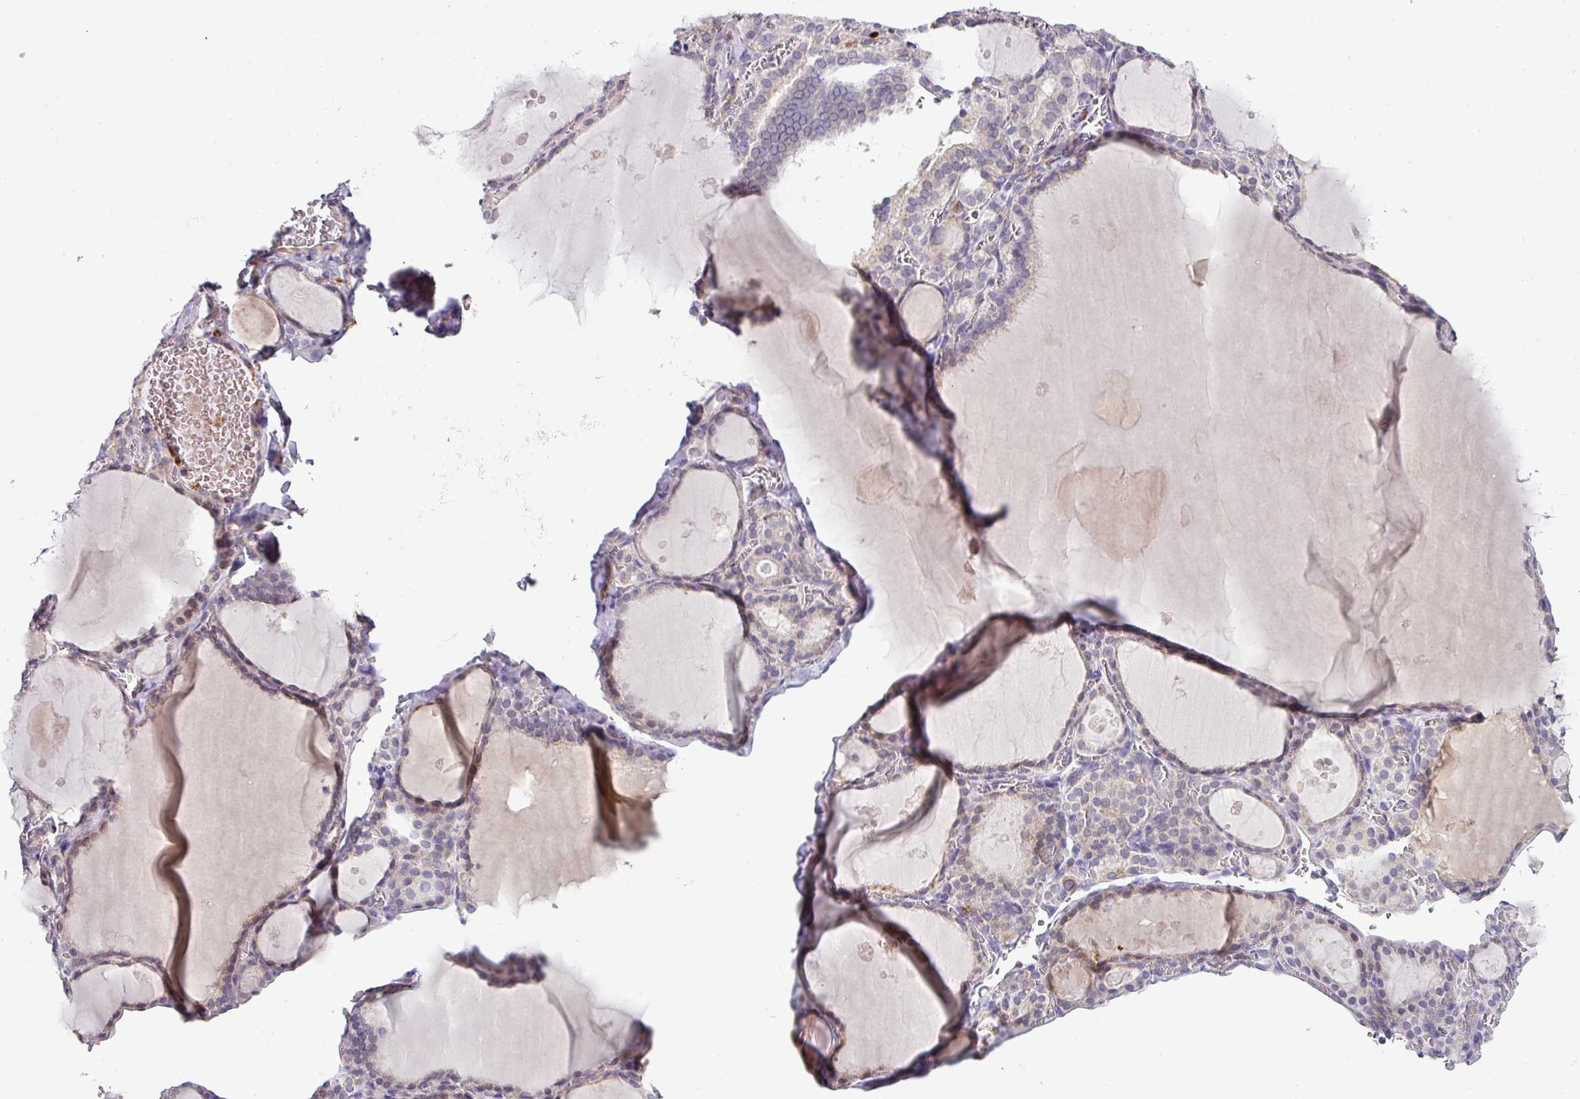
{"staining": {"intensity": "negative", "quantity": "none", "location": "none"}, "tissue": "thyroid gland", "cell_type": "Glandular cells", "image_type": "normal", "snomed": [{"axis": "morphology", "description": "Normal tissue, NOS"}, {"axis": "topography", "description": "Thyroid gland"}], "caption": "High magnification brightfield microscopy of unremarkable thyroid gland stained with DAB (brown) and counterstained with hematoxylin (blue): glandular cells show no significant positivity. The staining is performed using DAB (3,3'-diaminobenzidine) brown chromogen with nuclei counter-stained in using hematoxylin.", "gene": "SLAMF6", "patient": {"sex": "male", "age": 56}}